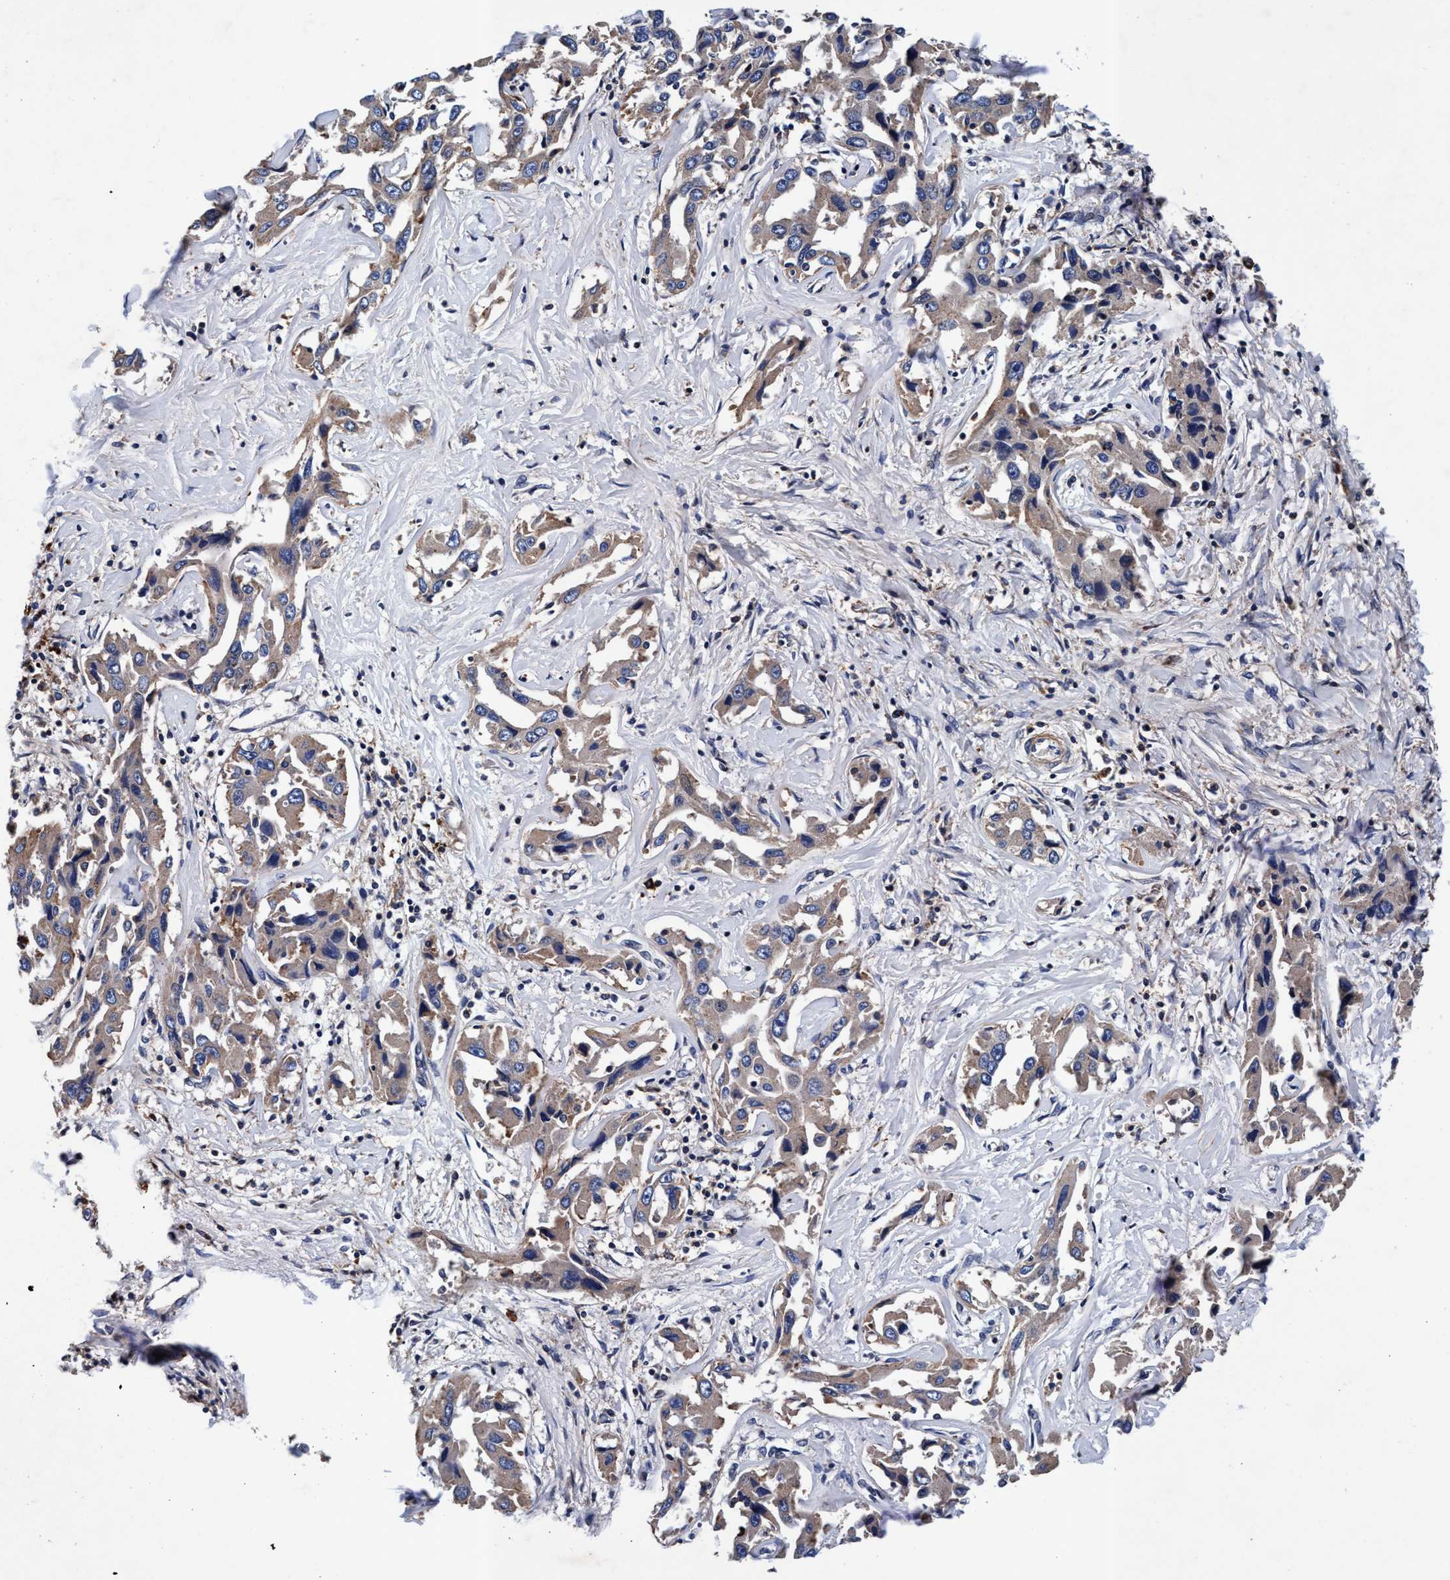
{"staining": {"intensity": "weak", "quantity": ">75%", "location": "cytoplasmic/membranous"}, "tissue": "liver cancer", "cell_type": "Tumor cells", "image_type": "cancer", "snomed": [{"axis": "morphology", "description": "Cholangiocarcinoma"}, {"axis": "topography", "description": "Liver"}], "caption": "An immunohistochemistry (IHC) image of tumor tissue is shown. Protein staining in brown highlights weak cytoplasmic/membranous positivity in cholangiocarcinoma (liver) within tumor cells.", "gene": "RNF208", "patient": {"sex": "male", "age": 59}}